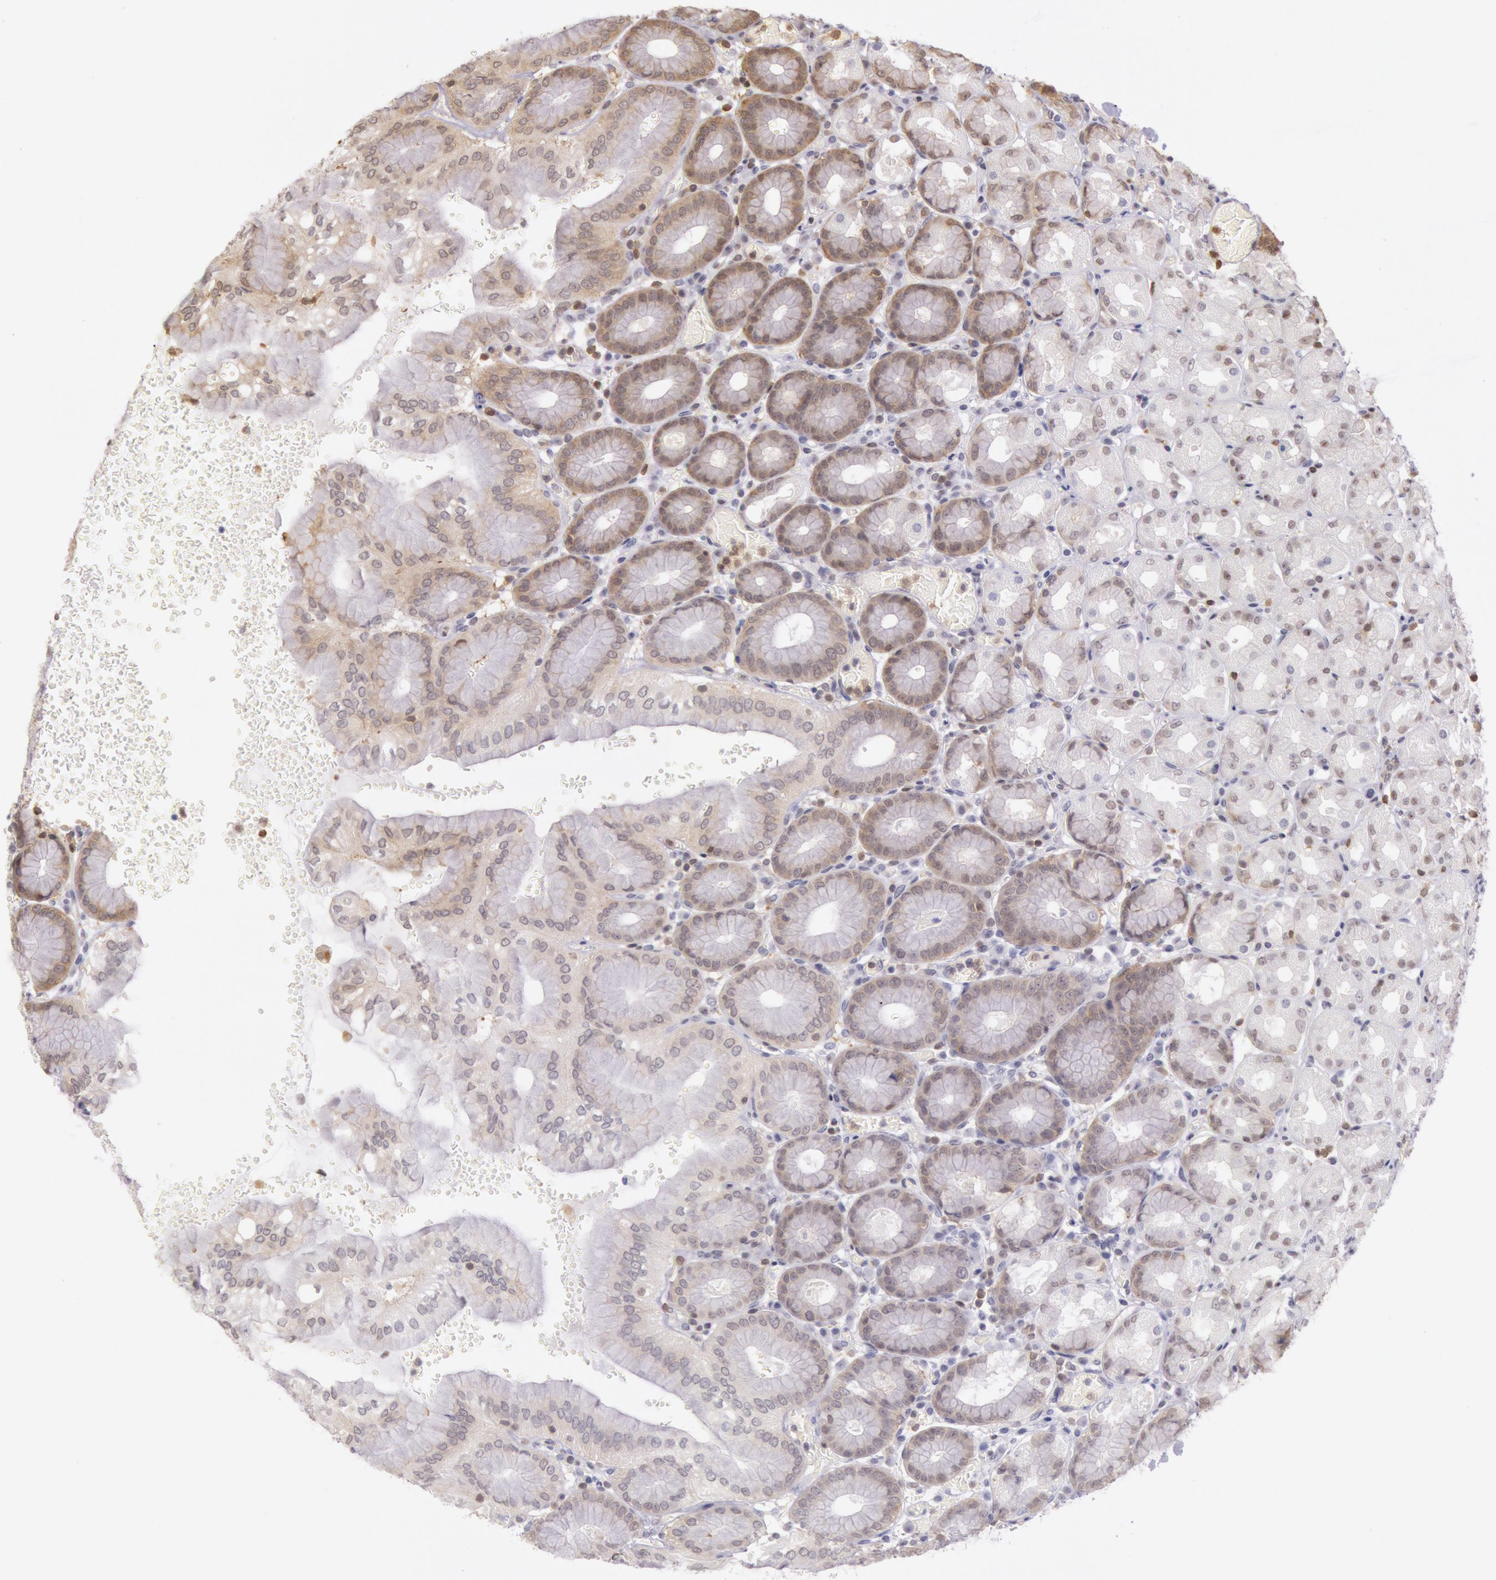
{"staining": {"intensity": "moderate", "quantity": "25%-75%", "location": "cytoplasmic/membranous,nuclear"}, "tissue": "stomach", "cell_type": "Glandular cells", "image_type": "normal", "snomed": [{"axis": "morphology", "description": "Normal tissue, NOS"}, {"axis": "topography", "description": "Stomach, upper"}, {"axis": "topography", "description": "Stomach"}], "caption": "DAB (3,3'-diaminobenzidine) immunohistochemical staining of normal stomach shows moderate cytoplasmic/membranous,nuclear protein staining in about 25%-75% of glandular cells.", "gene": "HIF1A", "patient": {"sex": "male", "age": 76}}